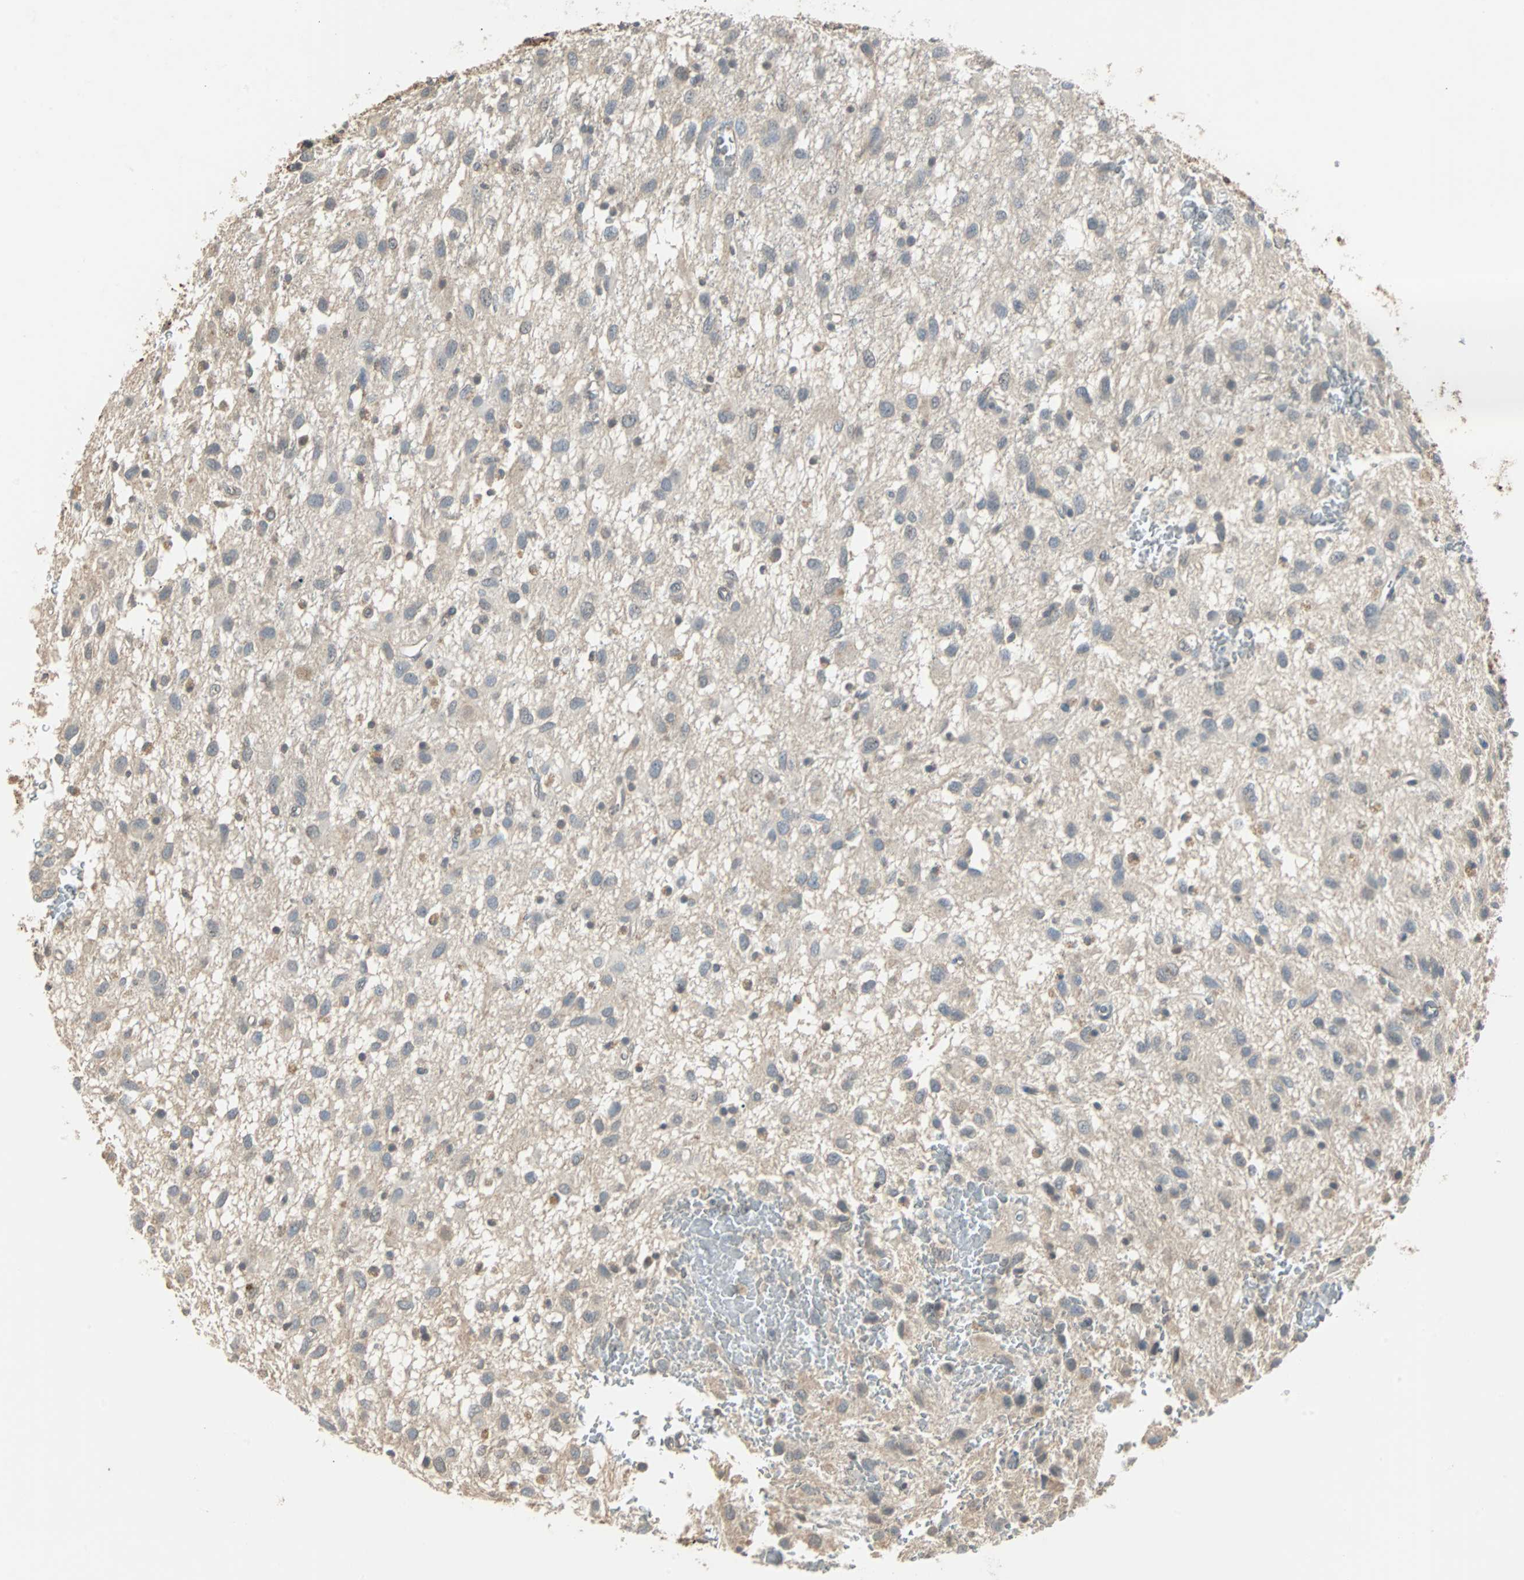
{"staining": {"intensity": "negative", "quantity": "none", "location": "none"}, "tissue": "glioma", "cell_type": "Tumor cells", "image_type": "cancer", "snomed": [{"axis": "morphology", "description": "Glioma, malignant, Low grade"}, {"axis": "topography", "description": "Brain"}], "caption": "Immunohistochemistry of human malignant low-grade glioma shows no staining in tumor cells.", "gene": "CMC2", "patient": {"sex": "male", "age": 77}}